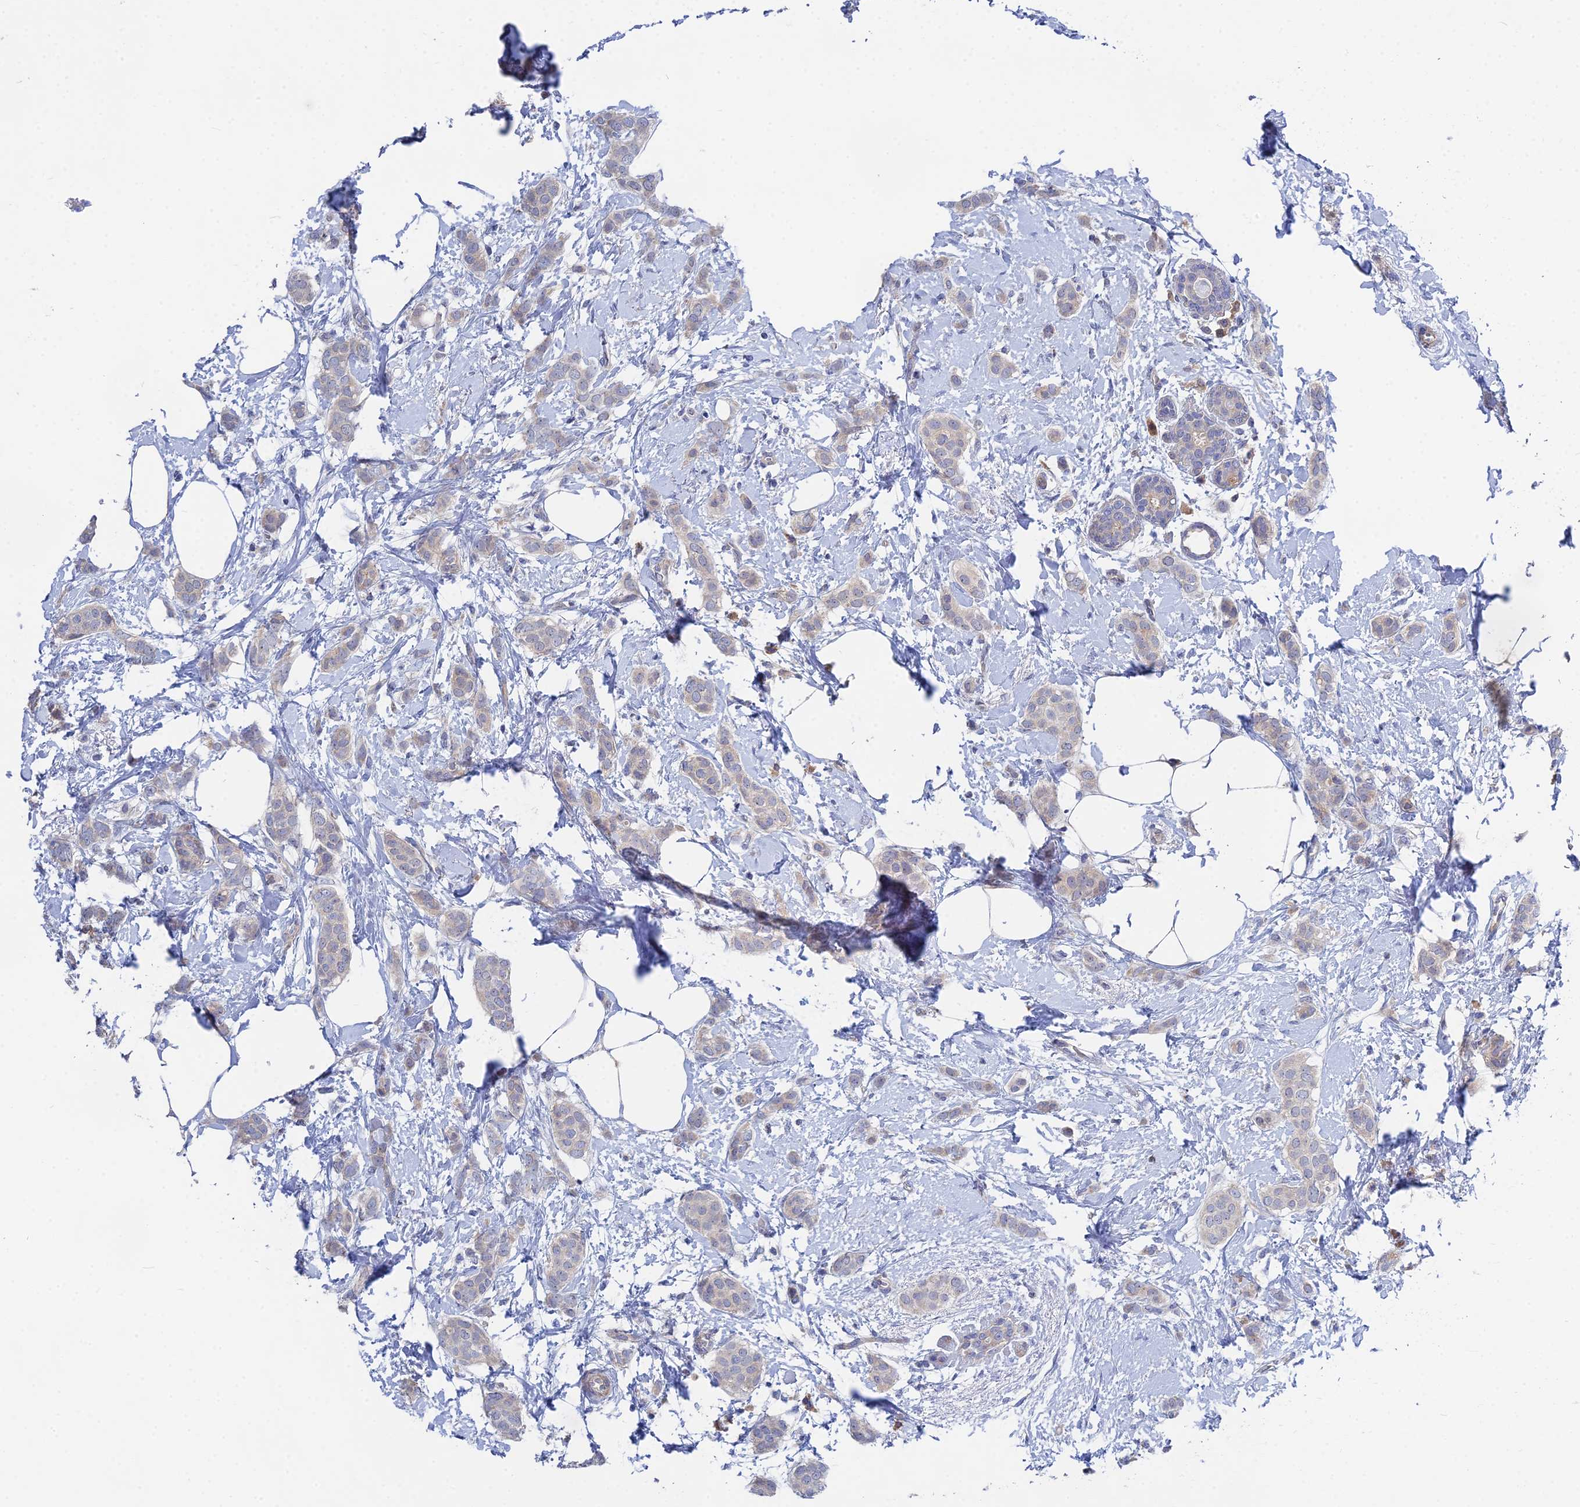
{"staining": {"intensity": "negative", "quantity": "none", "location": "none"}, "tissue": "breast cancer", "cell_type": "Tumor cells", "image_type": "cancer", "snomed": [{"axis": "morphology", "description": "Duct carcinoma"}, {"axis": "topography", "description": "Breast"}], "caption": "Immunohistochemistry image of neoplastic tissue: breast cancer (invasive ductal carcinoma) stained with DAB displays no significant protein positivity in tumor cells.", "gene": "DNAH14", "patient": {"sex": "female", "age": 72}}